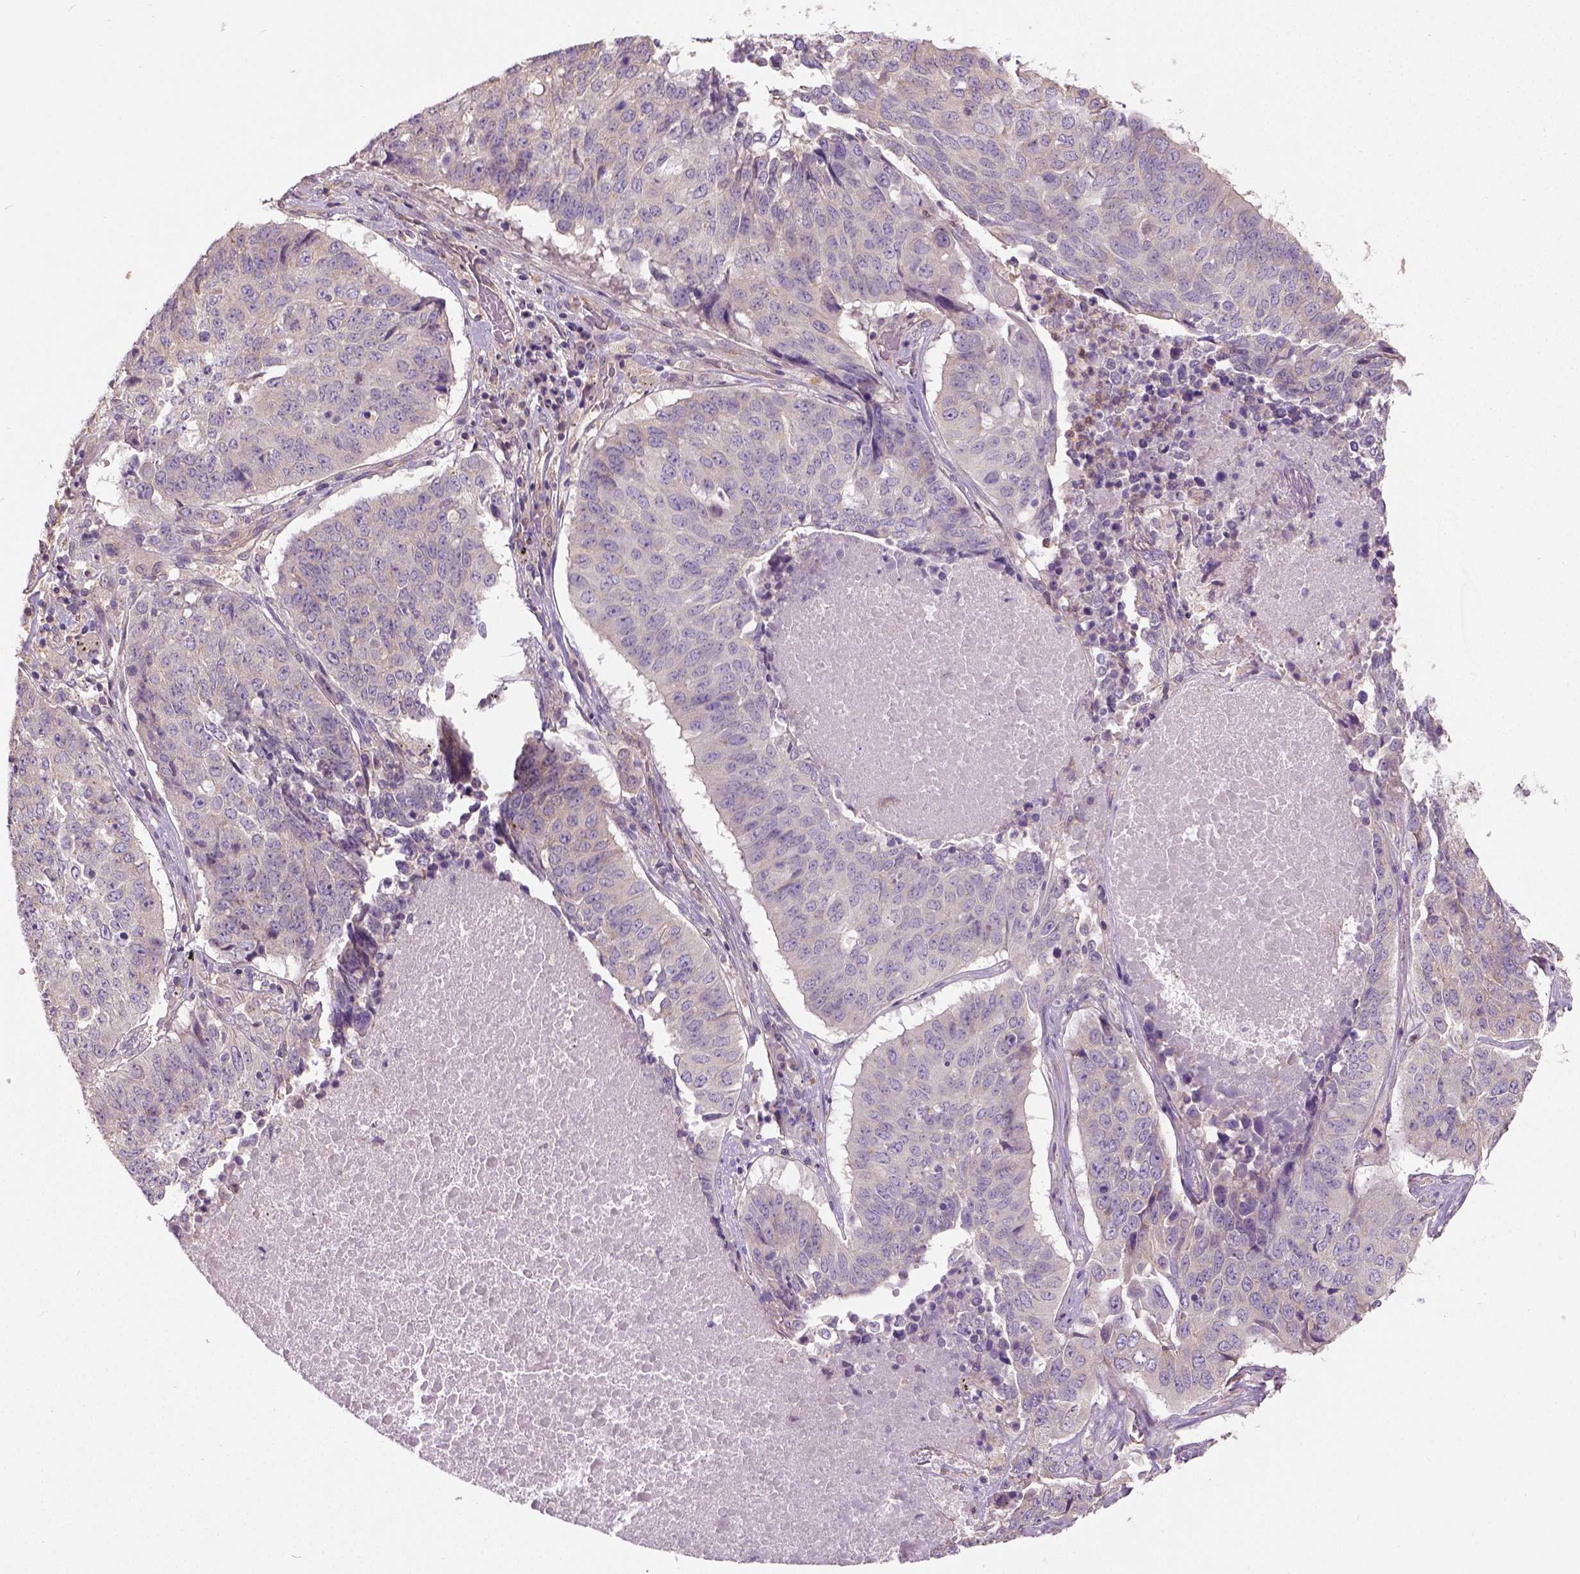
{"staining": {"intensity": "weak", "quantity": "25%-75%", "location": "cytoplasmic/membranous"}, "tissue": "lung cancer", "cell_type": "Tumor cells", "image_type": "cancer", "snomed": [{"axis": "morphology", "description": "Normal tissue, NOS"}, {"axis": "morphology", "description": "Squamous cell carcinoma, NOS"}, {"axis": "topography", "description": "Bronchus"}, {"axis": "topography", "description": "Lung"}], "caption": "Protein expression by immunohistochemistry (IHC) demonstrates weak cytoplasmic/membranous expression in approximately 25%-75% of tumor cells in lung cancer (squamous cell carcinoma).", "gene": "CRACR2A", "patient": {"sex": "male", "age": 64}}